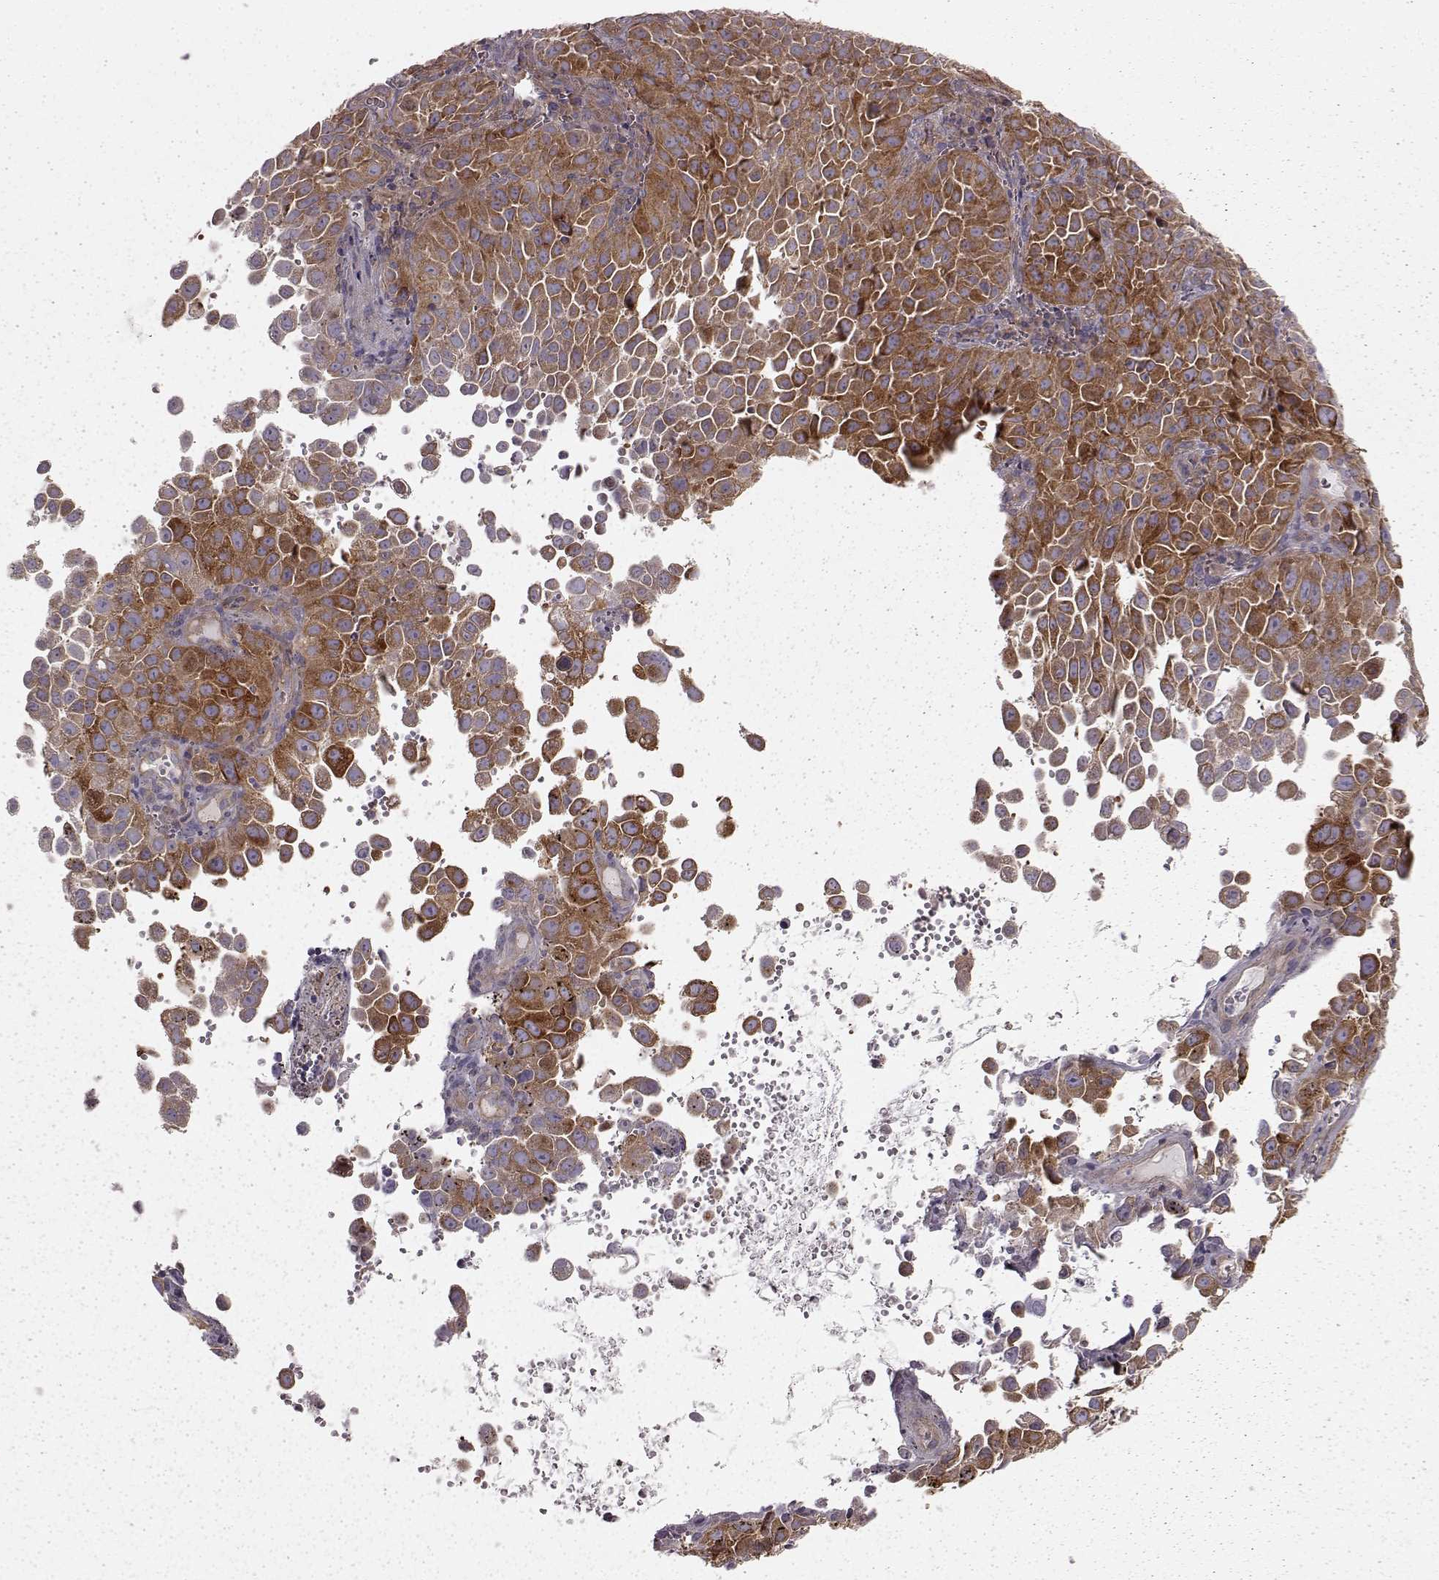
{"staining": {"intensity": "strong", "quantity": "25%-75%", "location": "cytoplasmic/membranous"}, "tissue": "cervical cancer", "cell_type": "Tumor cells", "image_type": "cancer", "snomed": [{"axis": "morphology", "description": "Squamous cell carcinoma, NOS"}, {"axis": "topography", "description": "Cervix"}], "caption": "Protein analysis of cervical squamous cell carcinoma tissue exhibits strong cytoplasmic/membranous positivity in about 25%-75% of tumor cells.", "gene": "RABGAP1", "patient": {"sex": "female", "age": 55}}